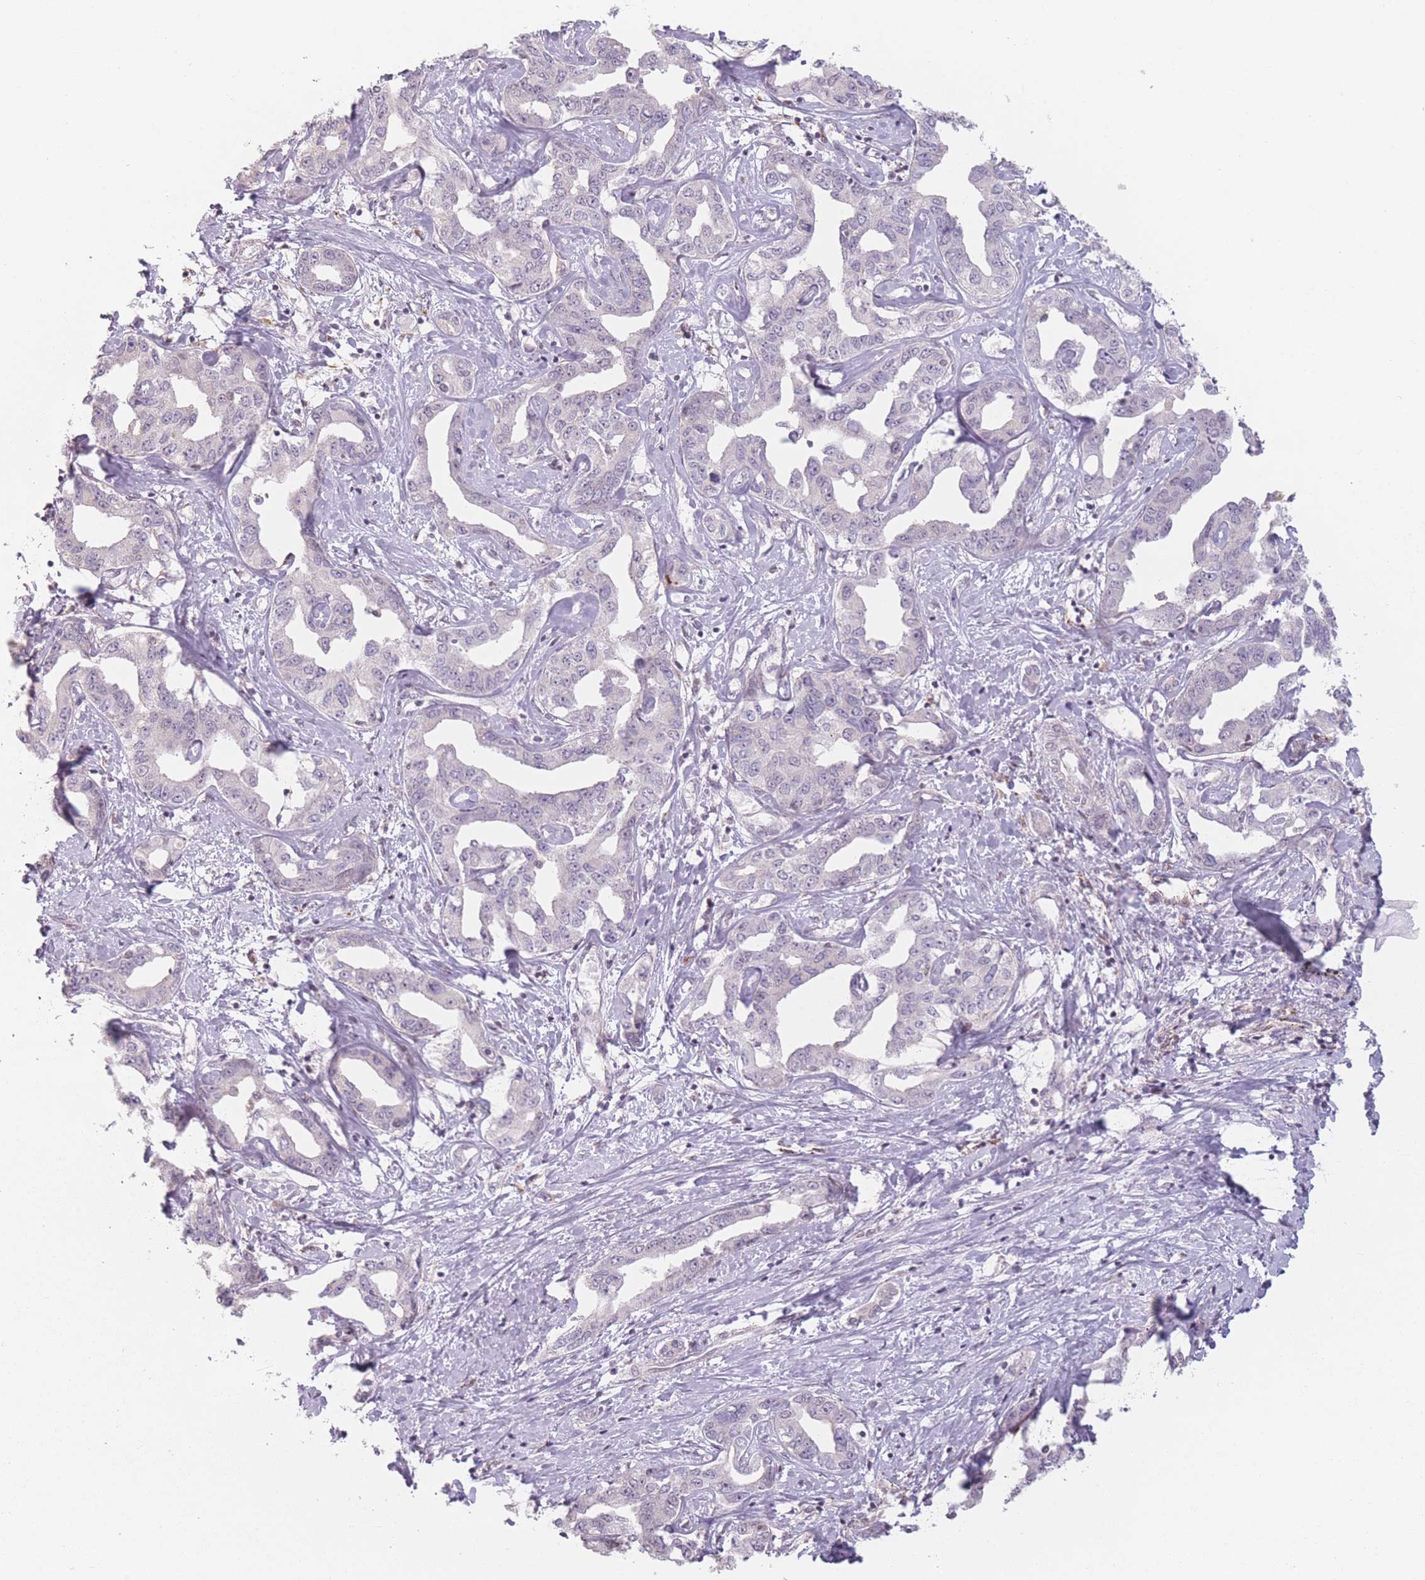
{"staining": {"intensity": "negative", "quantity": "none", "location": "none"}, "tissue": "liver cancer", "cell_type": "Tumor cells", "image_type": "cancer", "snomed": [{"axis": "morphology", "description": "Cholangiocarcinoma"}, {"axis": "topography", "description": "Liver"}], "caption": "An IHC image of cholangiocarcinoma (liver) is shown. There is no staining in tumor cells of cholangiocarcinoma (liver).", "gene": "OR10C1", "patient": {"sex": "male", "age": 59}}